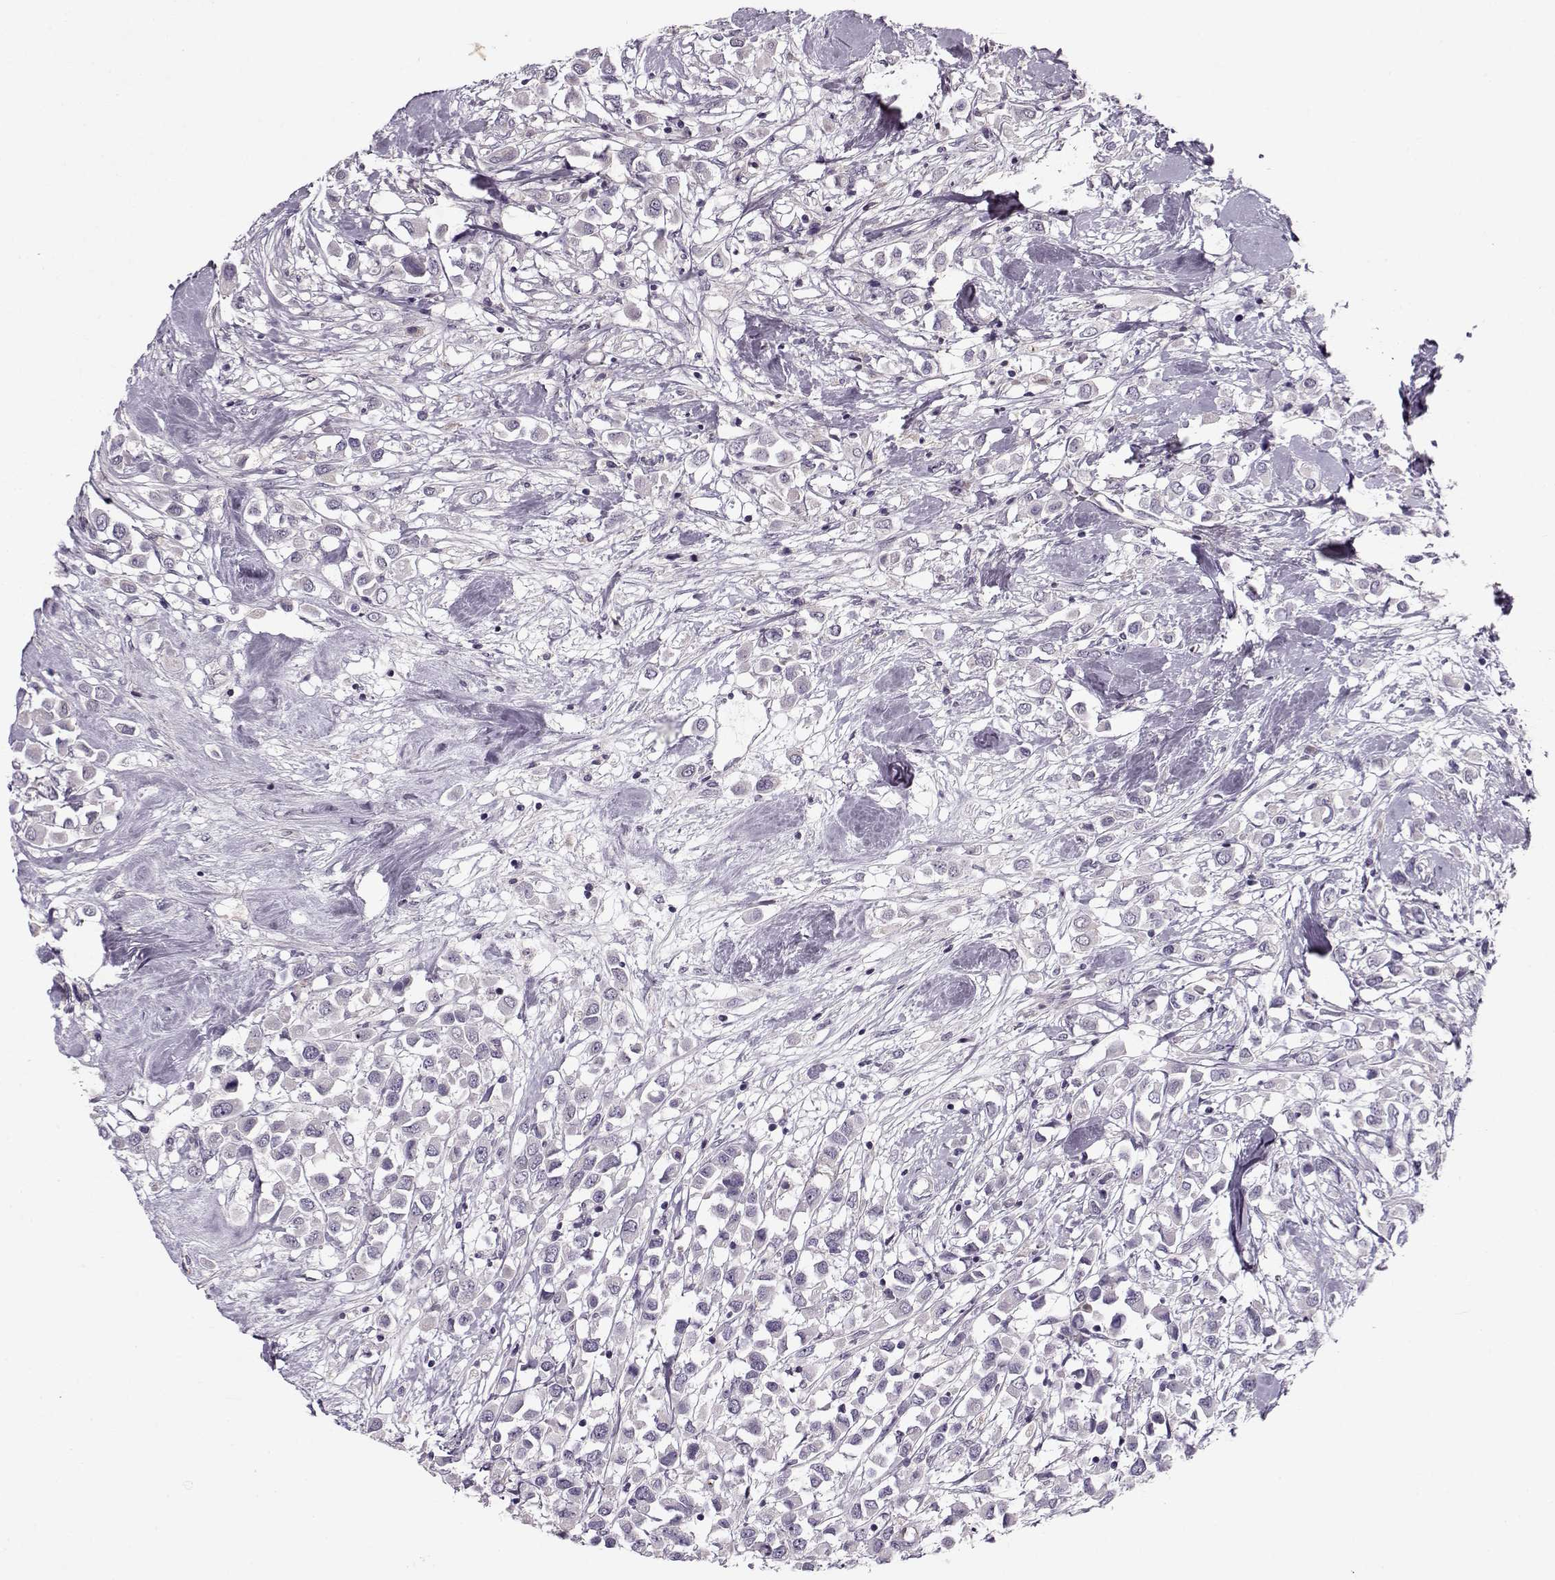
{"staining": {"intensity": "negative", "quantity": "none", "location": "none"}, "tissue": "breast cancer", "cell_type": "Tumor cells", "image_type": "cancer", "snomed": [{"axis": "morphology", "description": "Duct carcinoma"}, {"axis": "topography", "description": "Breast"}], "caption": "A micrograph of breast cancer (infiltrating ductal carcinoma) stained for a protein demonstrates no brown staining in tumor cells. (DAB IHC with hematoxylin counter stain).", "gene": "ACOT11", "patient": {"sex": "female", "age": 61}}